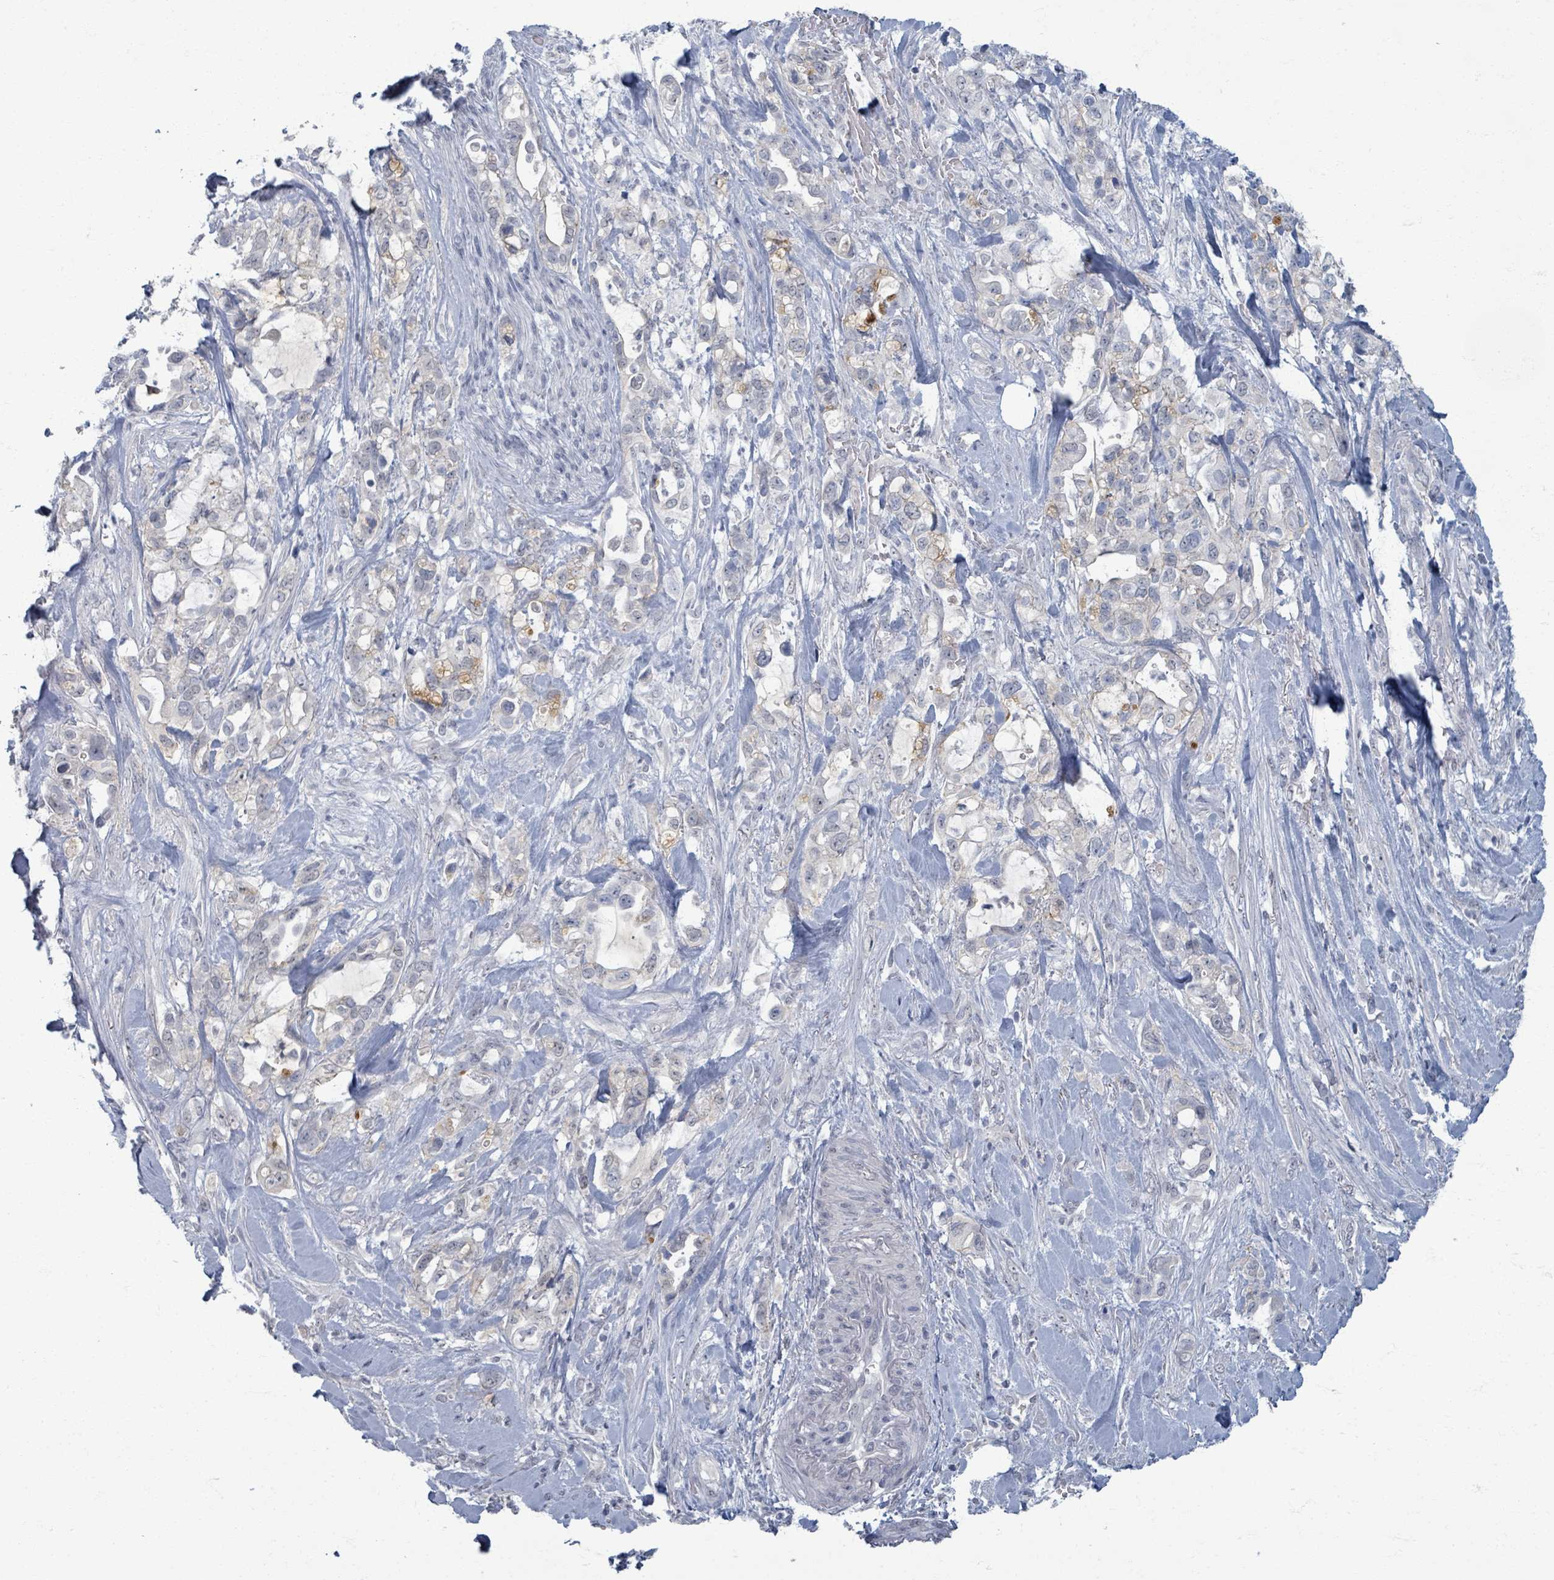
{"staining": {"intensity": "negative", "quantity": "none", "location": "none"}, "tissue": "pancreatic cancer", "cell_type": "Tumor cells", "image_type": "cancer", "snomed": [{"axis": "morphology", "description": "Adenocarcinoma, NOS"}, {"axis": "topography", "description": "Pancreas"}], "caption": "This is a histopathology image of IHC staining of adenocarcinoma (pancreatic), which shows no expression in tumor cells.", "gene": "WNT11", "patient": {"sex": "female", "age": 61}}